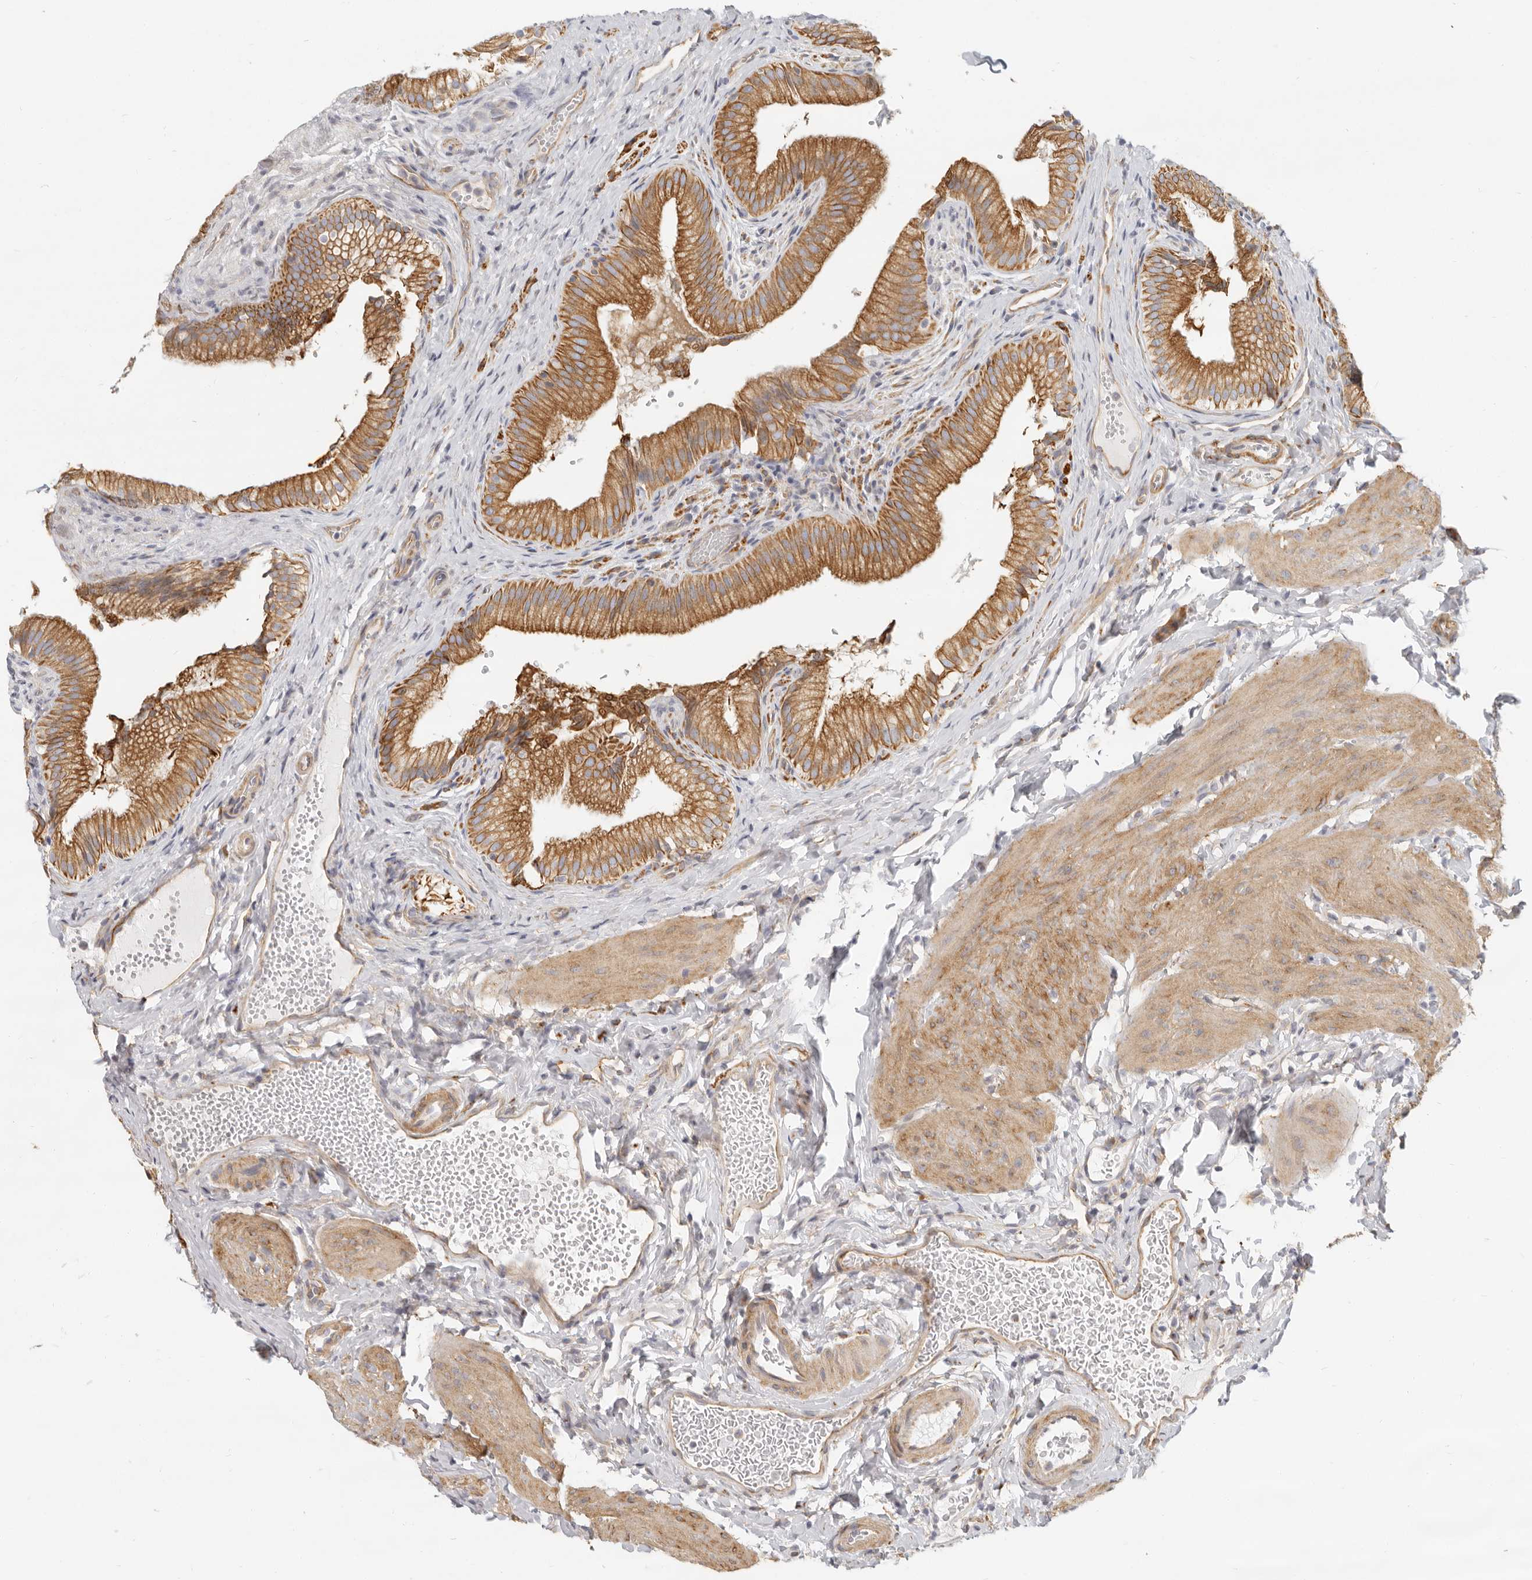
{"staining": {"intensity": "moderate", "quantity": ">75%", "location": "cytoplasmic/membranous"}, "tissue": "gallbladder", "cell_type": "Glandular cells", "image_type": "normal", "snomed": [{"axis": "morphology", "description": "Normal tissue, NOS"}, {"axis": "topography", "description": "Gallbladder"}], "caption": "Benign gallbladder demonstrates moderate cytoplasmic/membranous expression in about >75% of glandular cells, visualized by immunohistochemistry. Immunohistochemistry stains the protein in brown and the nuclei are stained blue.", "gene": "NIBAN1", "patient": {"sex": "female", "age": 30}}